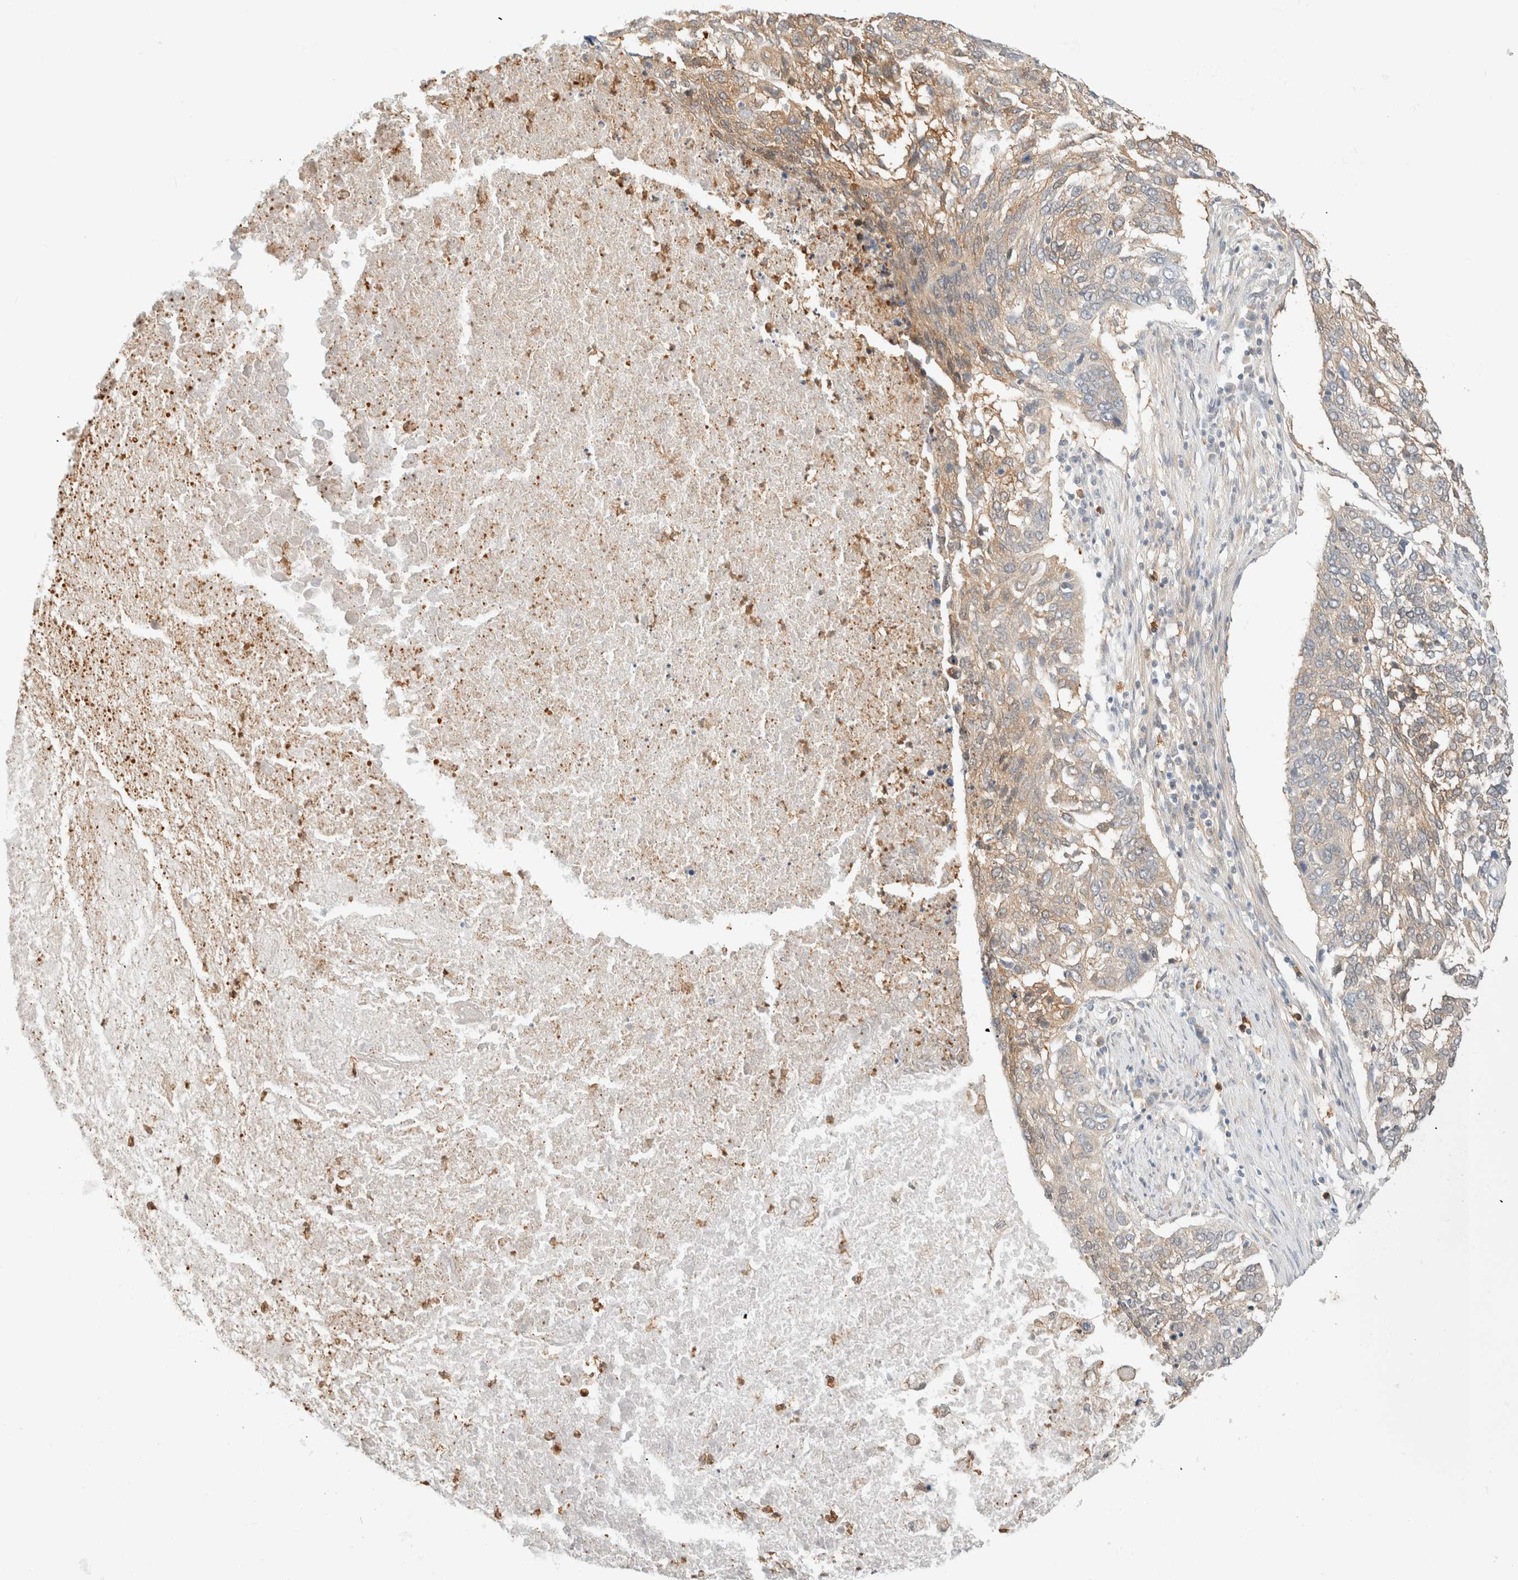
{"staining": {"intensity": "weak", "quantity": "25%-75%", "location": "cytoplasmic/membranous"}, "tissue": "lung cancer", "cell_type": "Tumor cells", "image_type": "cancer", "snomed": [{"axis": "morphology", "description": "Squamous cell carcinoma, NOS"}, {"axis": "topography", "description": "Lung"}], "caption": "Tumor cells exhibit low levels of weak cytoplasmic/membranous positivity in approximately 25%-75% of cells in lung squamous cell carcinoma.", "gene": "GPI", "patient": {"sex": "female", "age": 63}}